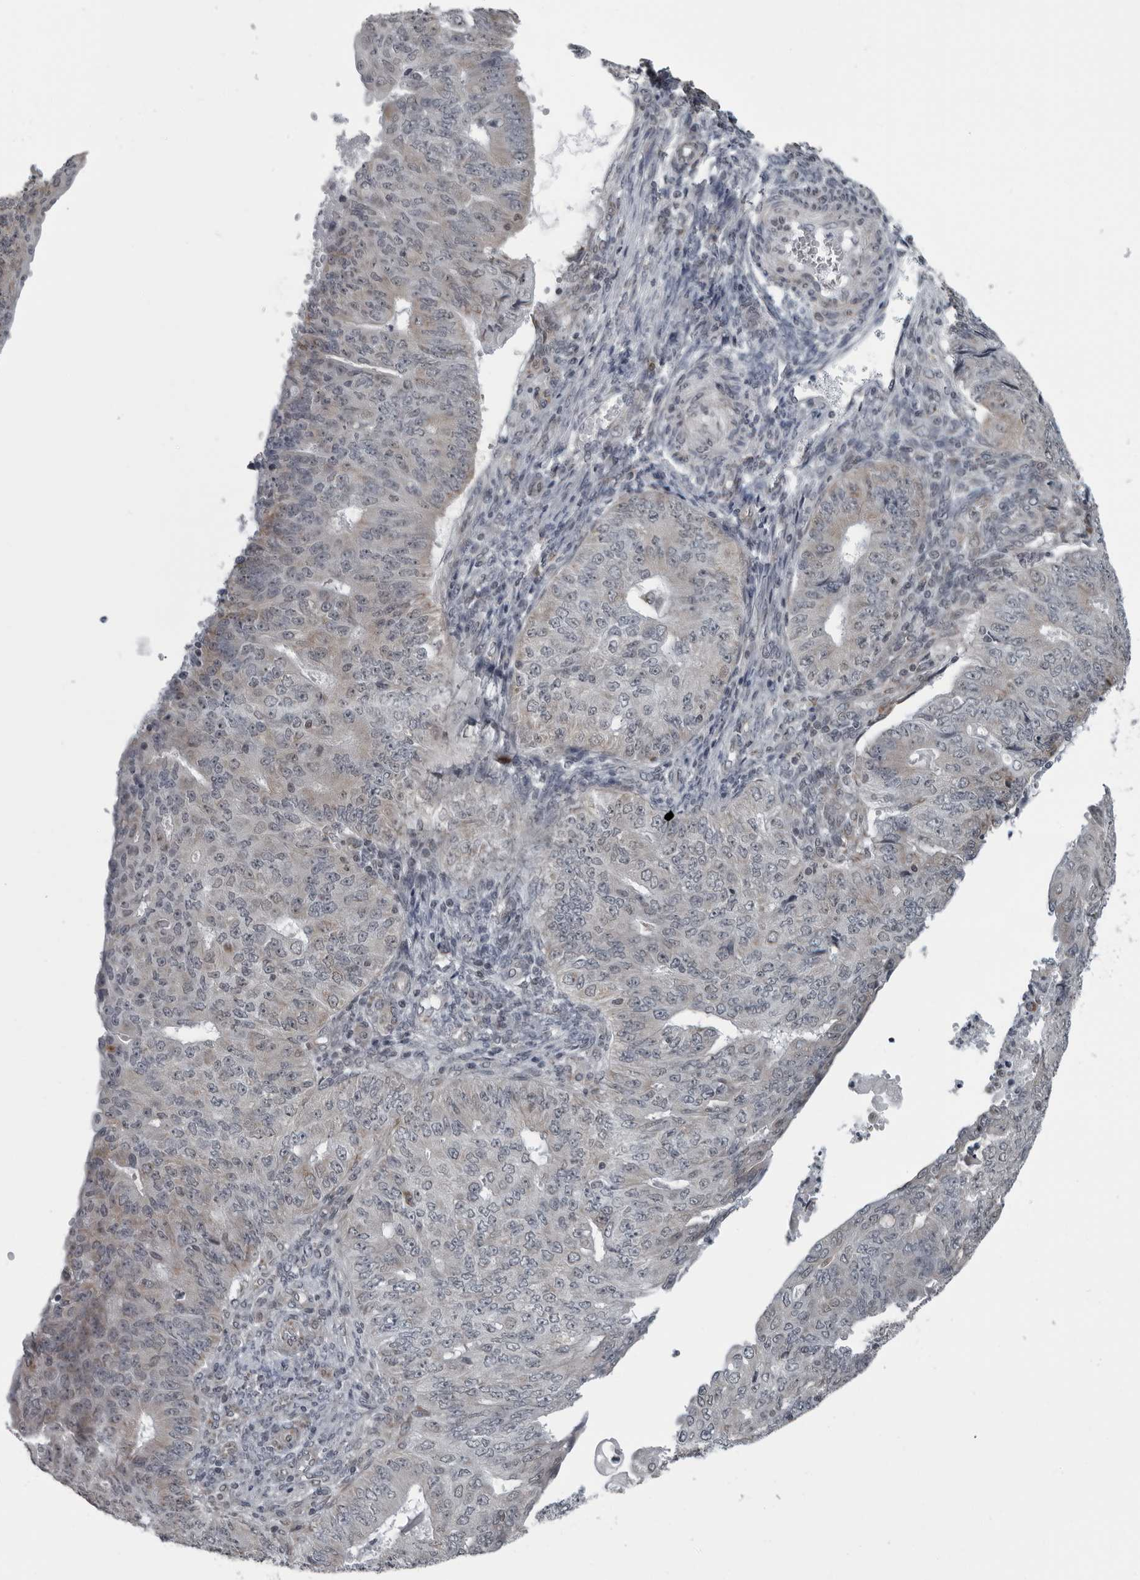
{"staining": {"intensity": "weak", "quantity": "25%-75%", "location": "cytoplasmic/membranous"}, "tissue": "endometrial cancer", "cell_type": "Tumor cells", "image_type": "cancer", "snomed": [{"axis": "morphology", "description": "Adenocarcinoma, NOS"}, {"axis": "topography", "description": "Endometrium"}], "caption": "Endometrial cancer (adenocarcinoma) tissue displays weak cytoplasmic/membranous positivity in approximately 25%-75% of tumor cells, visualized by immunohistochemistry.", "gene": "RTCA", "patient": {"sex": "female", "age": 32}}